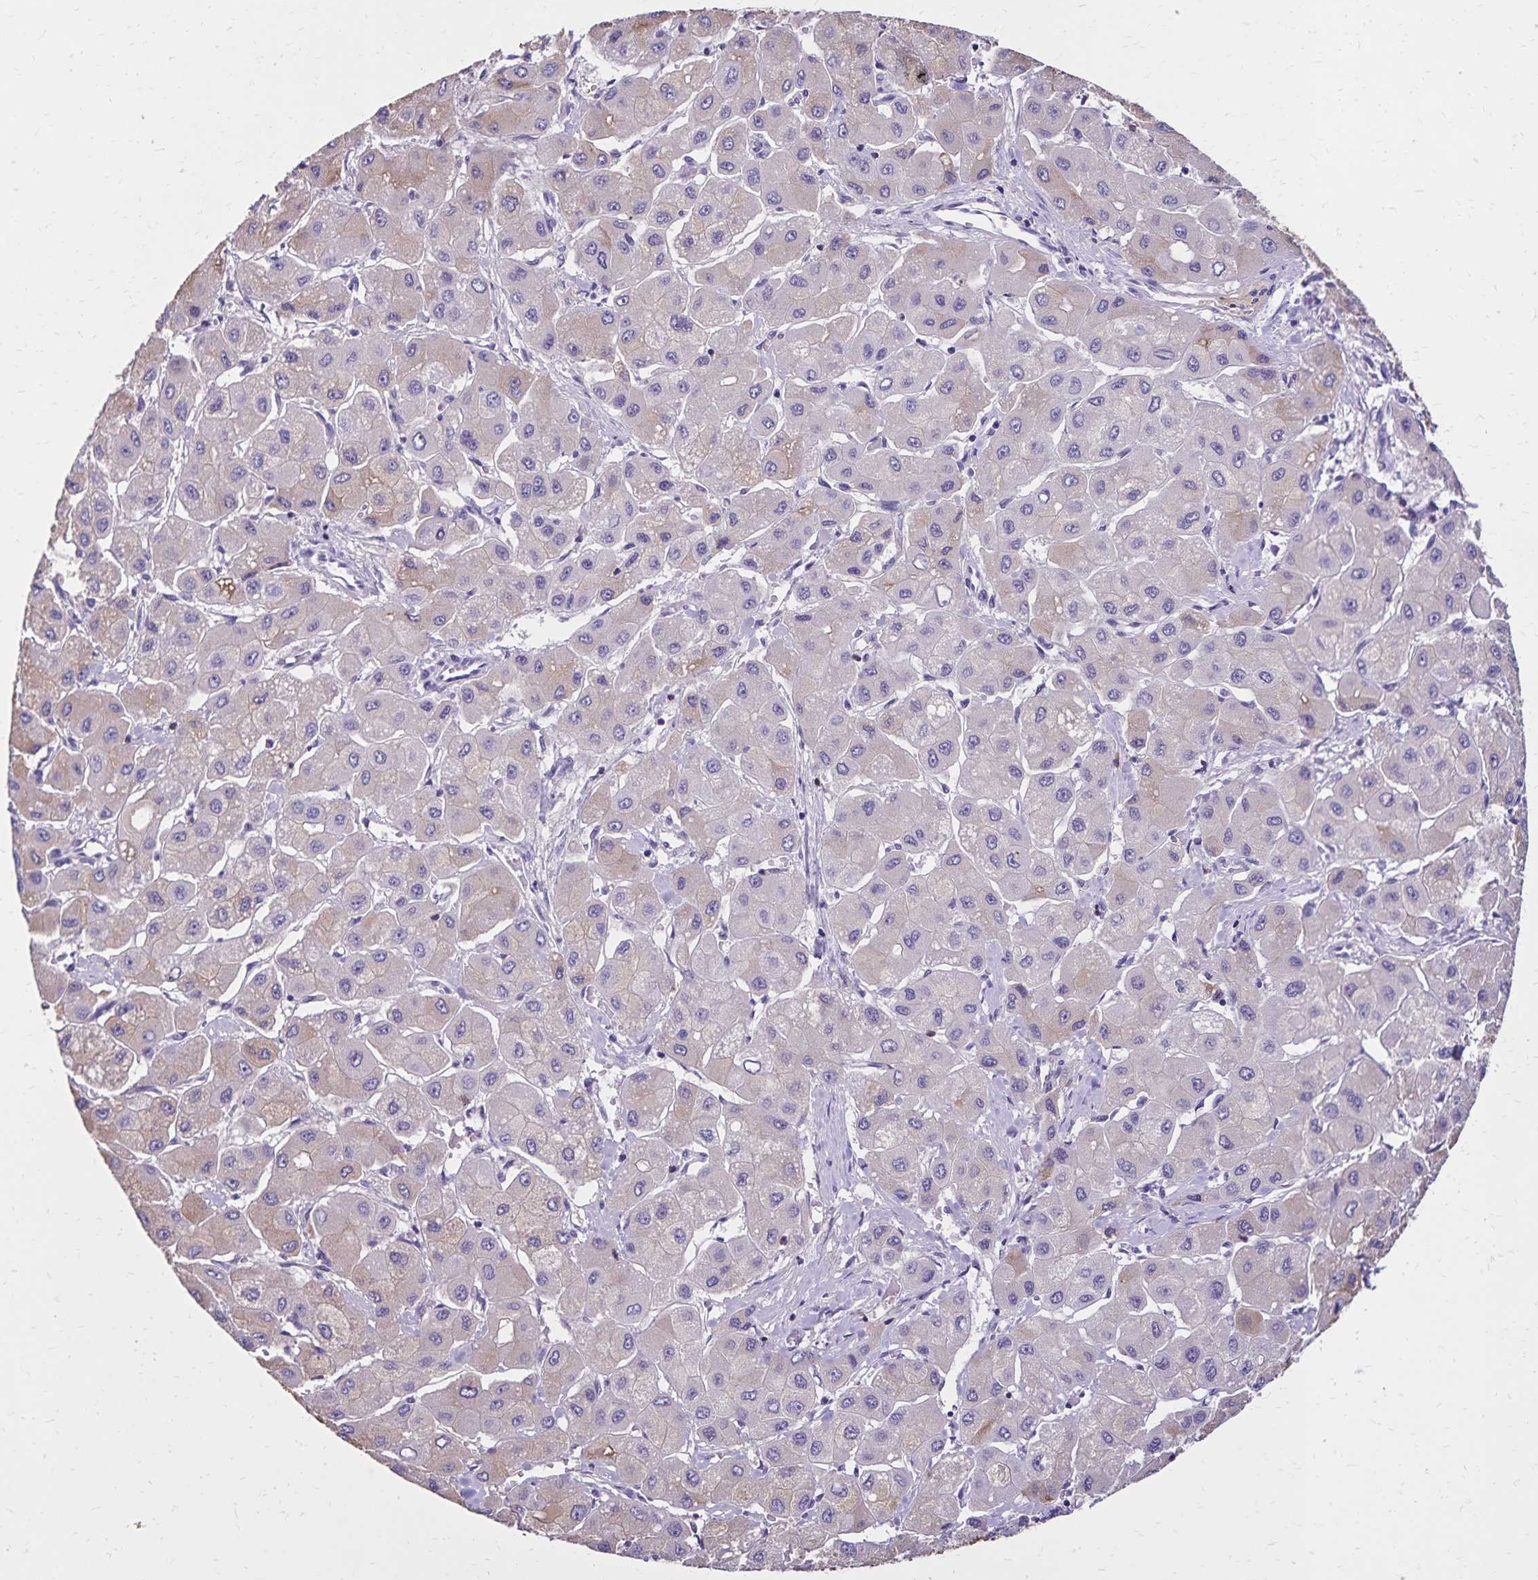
{"staining": {"intensity": "negative", "quantity": "none", "location": "none"}, "tissue": "liver cancer", "cell_type": "Tumor cells", "image_type": "cancer", "snomed": [{"axis": "morphology", "description": "Carcinoma, Hepatocellular, NOS"}, {"axis": "topography", "description": "Liver"}], "caption": "This is a image of immunohistochemistry (IHC) staining of liver cancer, which shows no expression in tumor cells.", "gene": "CD27", "patient": {"sex": "male", "age": 40}}